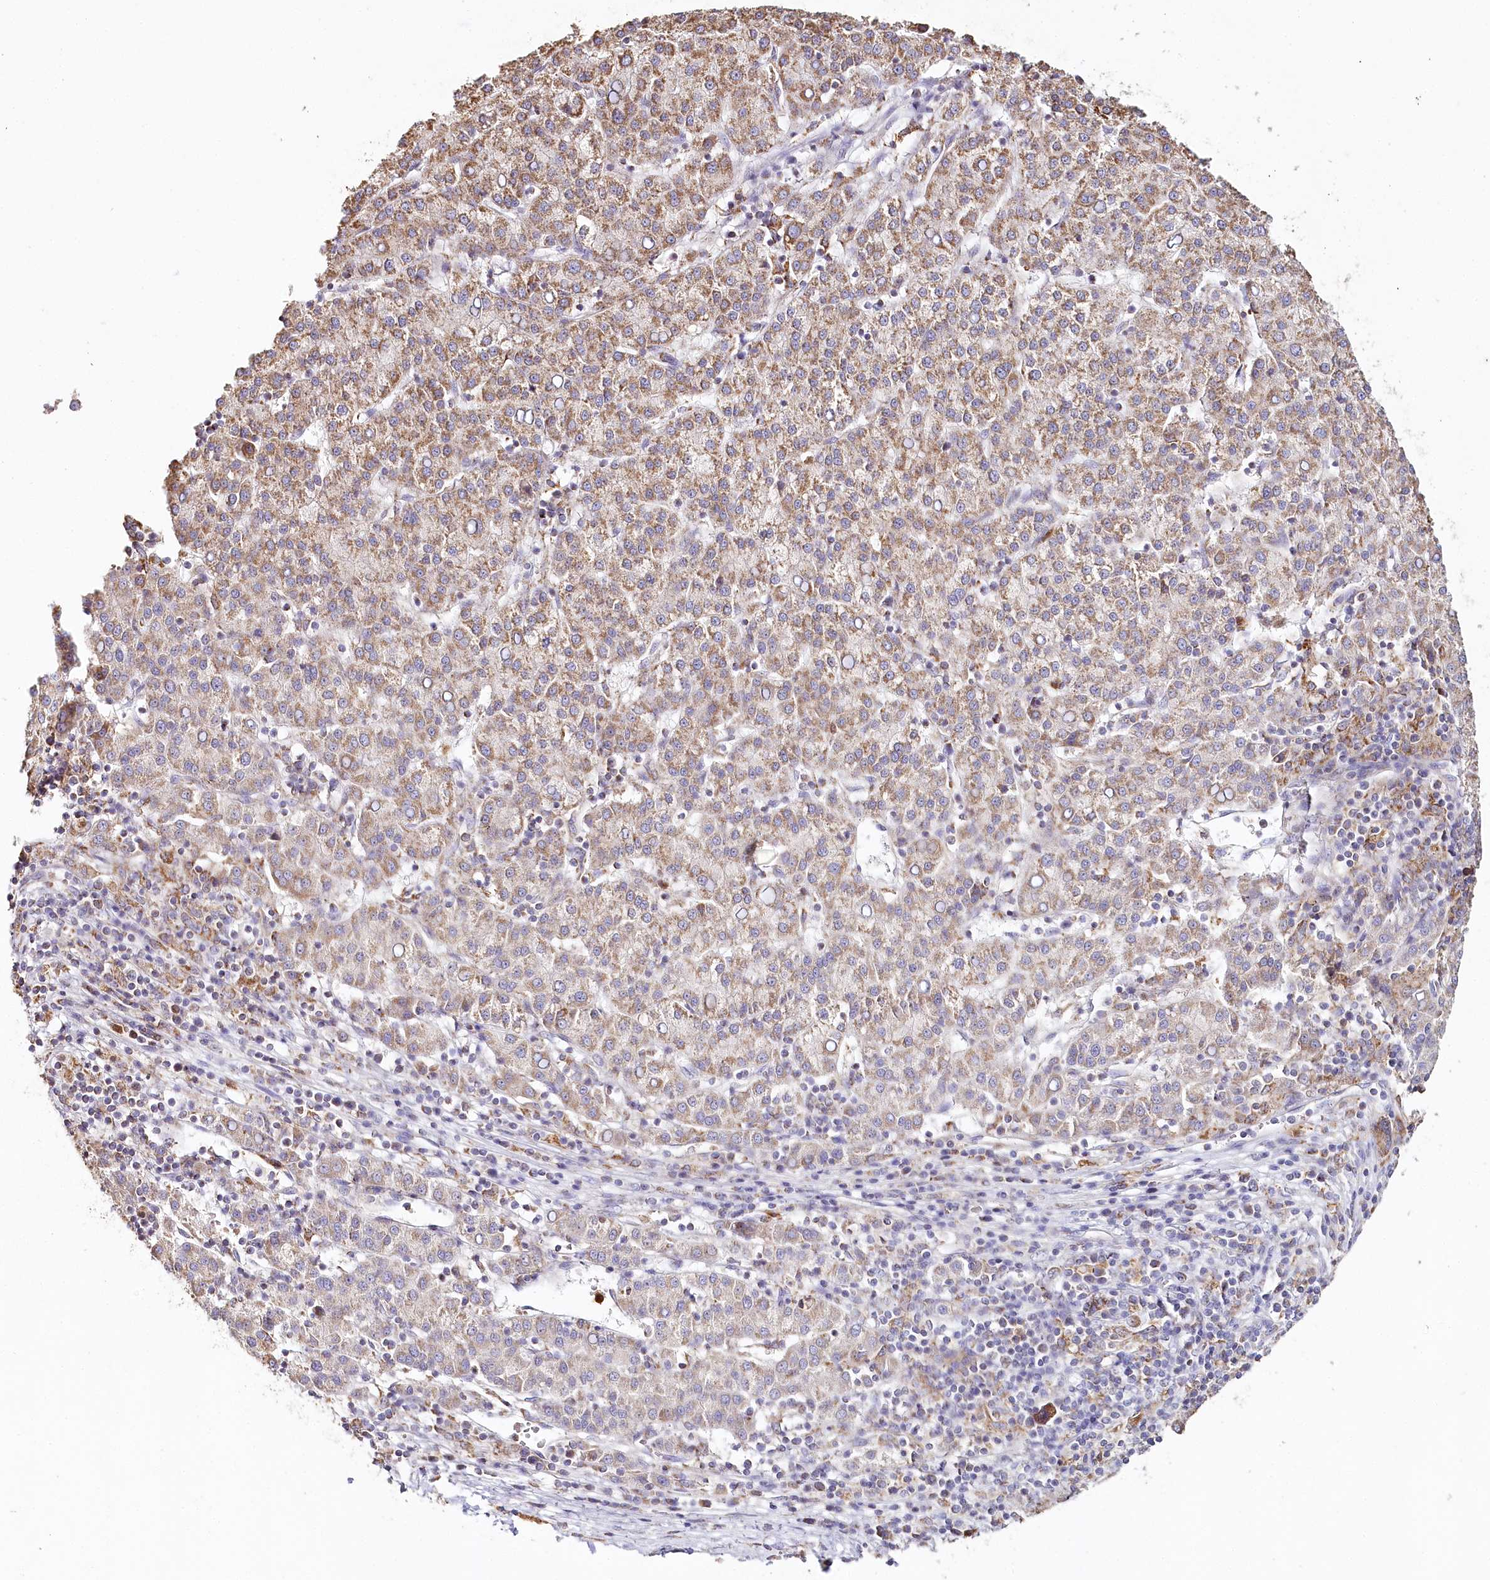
{"staining": {"intensity": "moderate", "quantity": ">75%", "location": "cytoplasmic/membranous"}, "tissue": "liver cancer", "cell_type": "Tumor cells", "image_type": "cancer", "snomed": [{"axis": "morphology", "description": "Carcinoma, Hepatocellular, NOS"}, {"axis": "topography", "description": "Liver"}], "caption": "Immunohistochemical staining of human liver hepatocellular carcinoma demonstrates moderate cytoplasmic/membranous protein staining in approximately >75% of tumor cells.", "gene": "MMP25", "patient": {"sex": "female", "age": 58}}